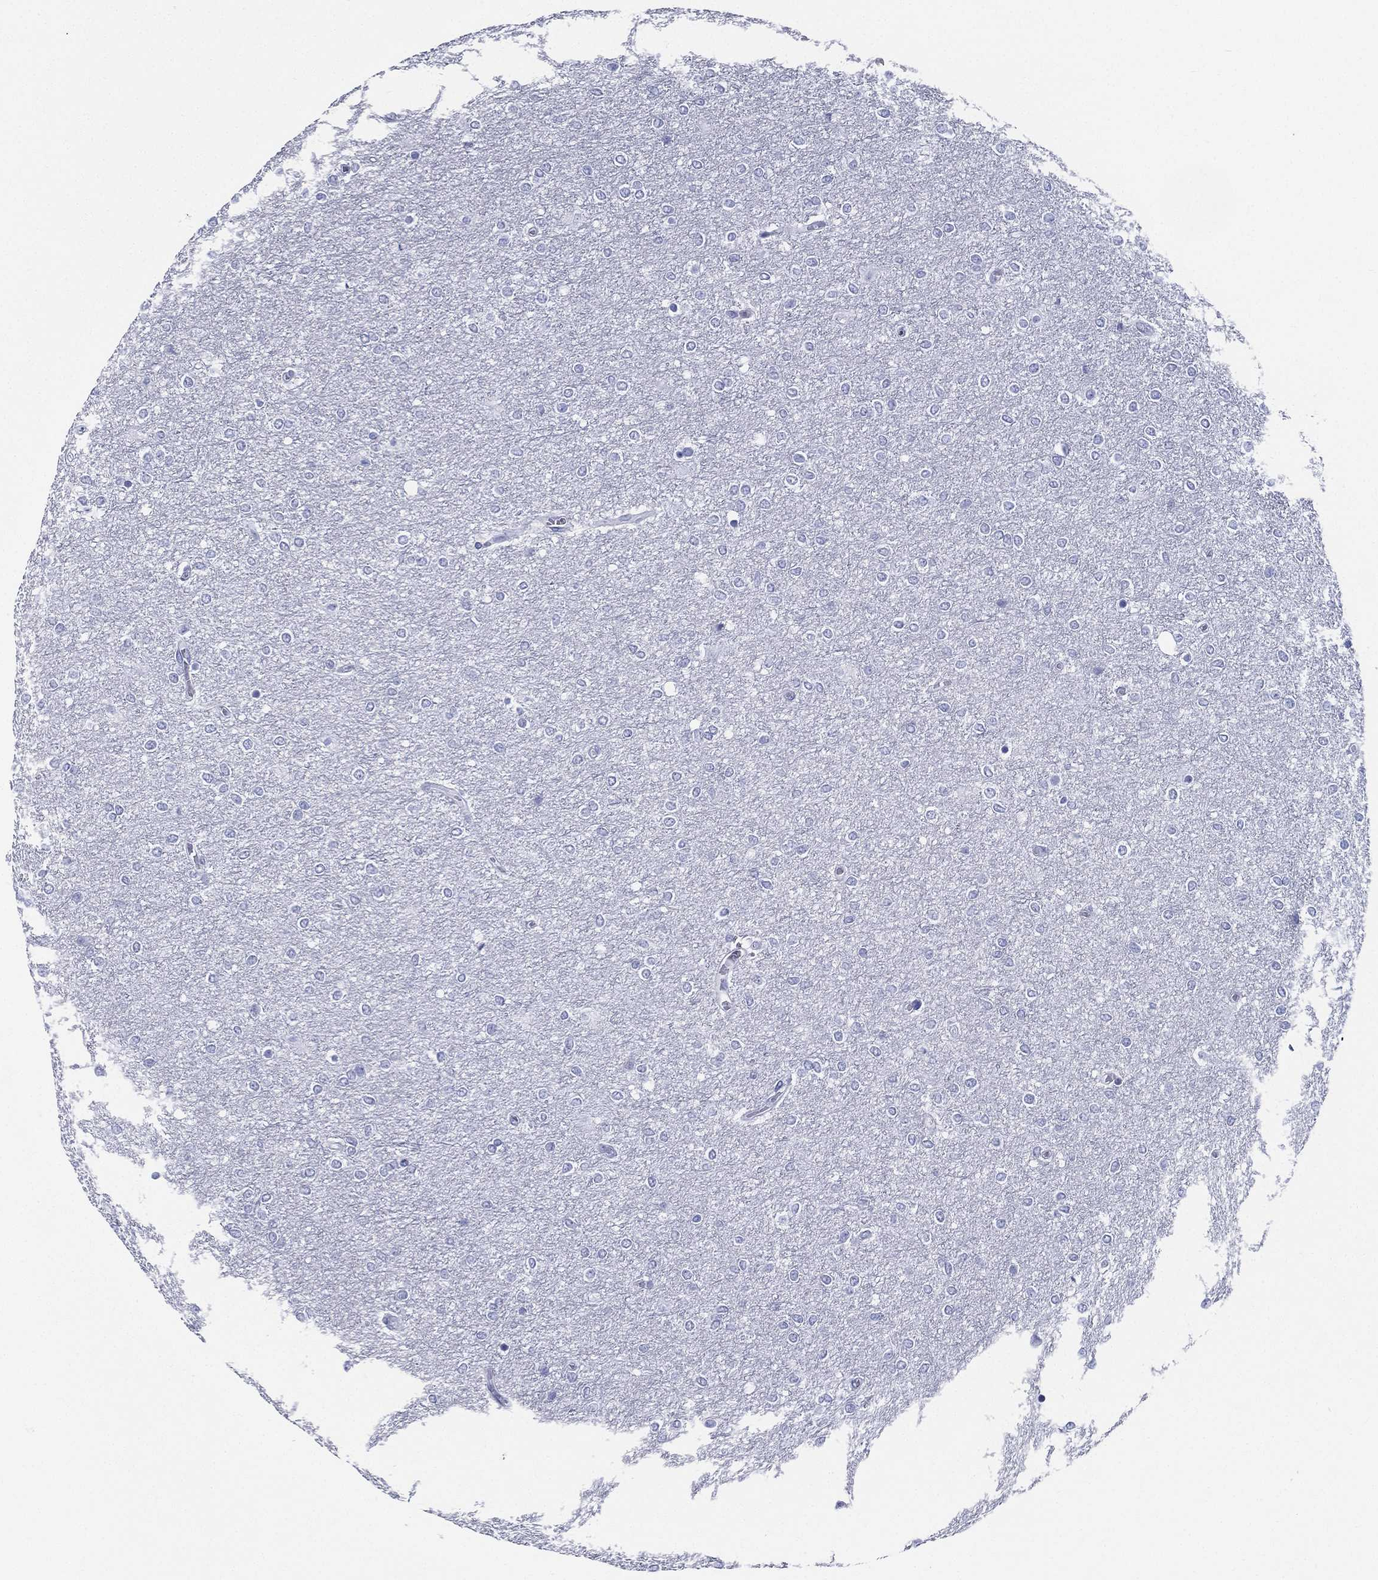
{"staining": {"intensity": "negative", "quantity": "none", "location": "none"}, "tissue": "glioma", "cell_type": "Tumor cells", "image_type": "cancer", "snomed": [{"axis": "morphology", "description": "Glioma, malignant, High grade"}, {"axis": "topography", "description": "Brain"}], "caption": "This is a histopathology image of immunohistochemistry staining of malignant glioma (high-grade), which shows no expression in tumor cells.", "gene": "RSPH4A", "patient": {"sex": "female", "age": 61}}